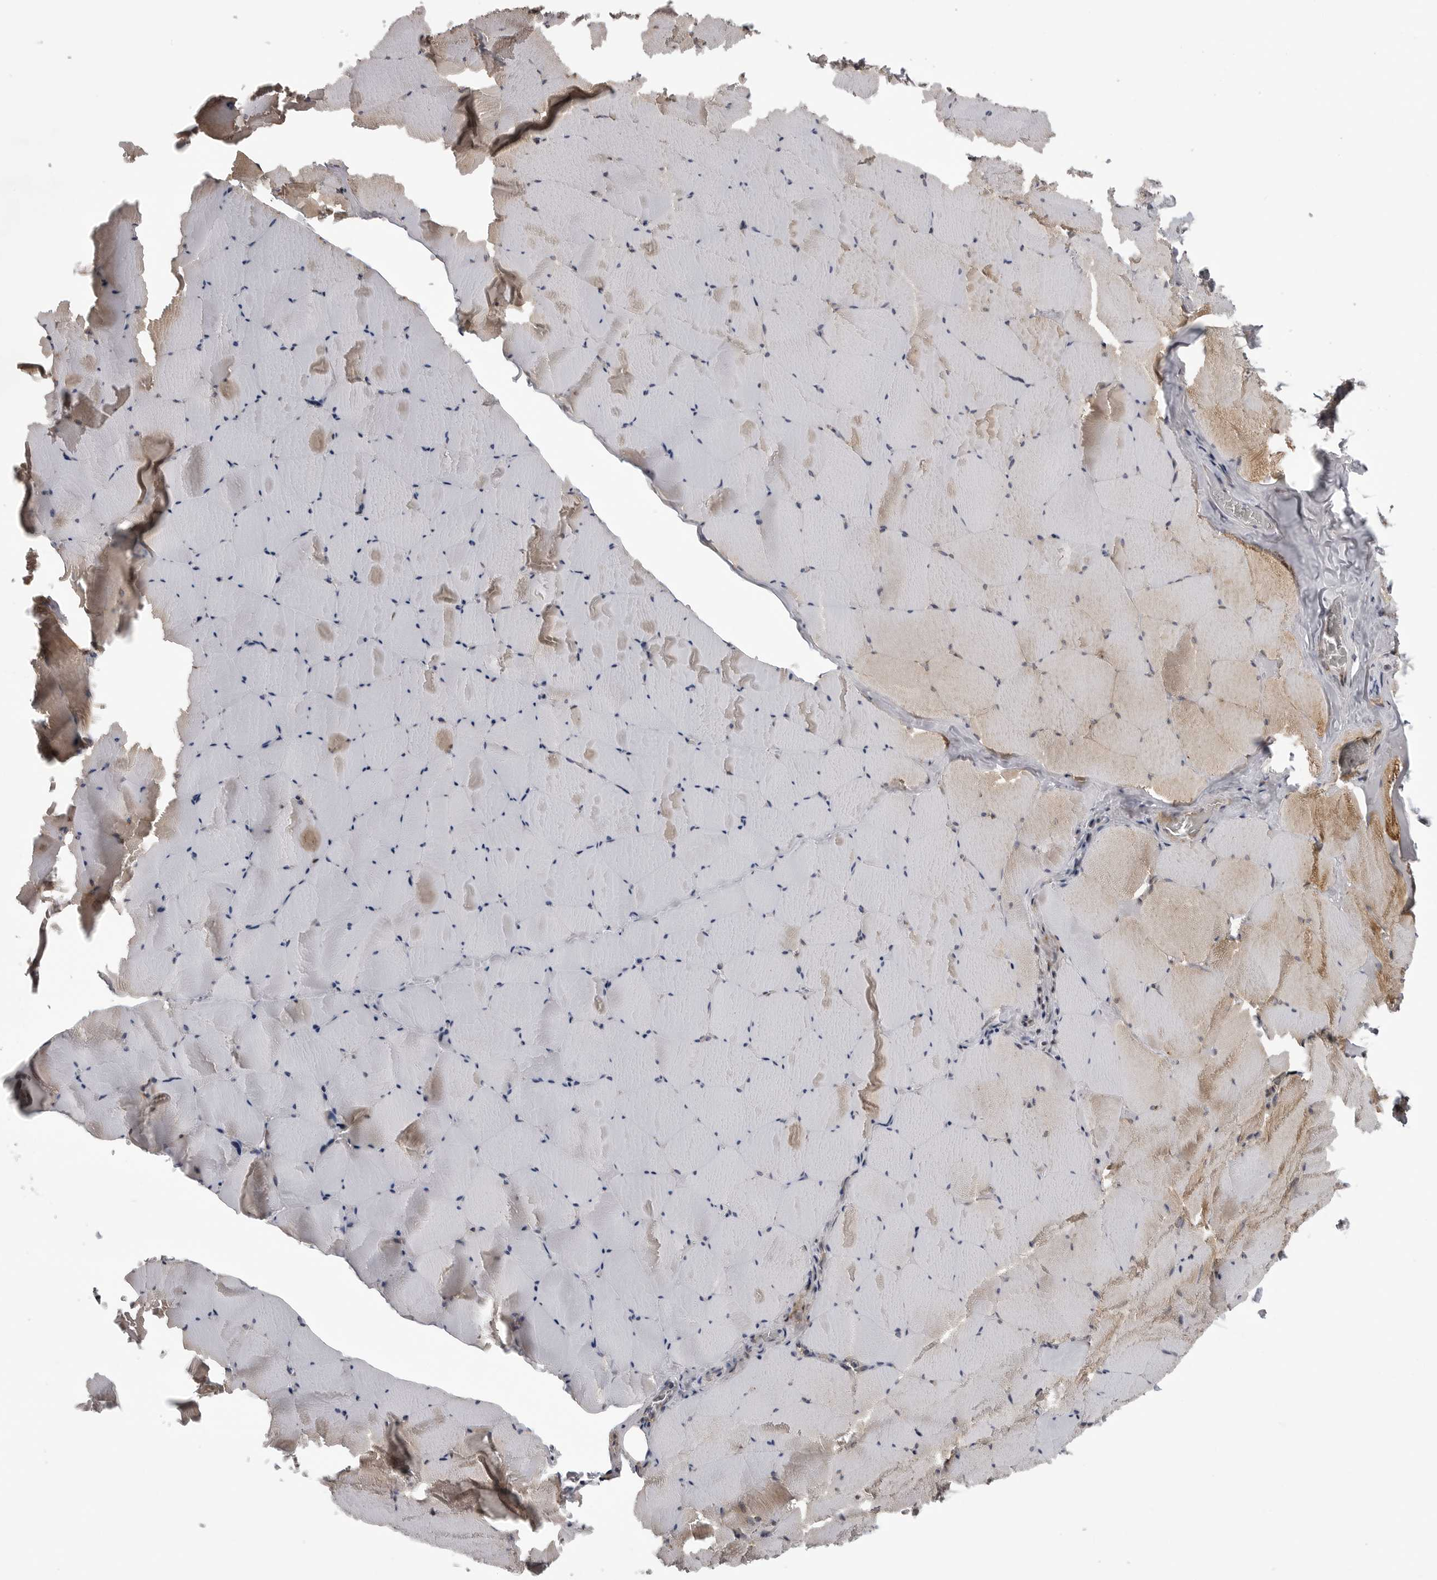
{"staining": {"intensity": "moderate", "quantity": "25%-75%", "location": "cytoplasmic/membranous"}, "tissue": "skeletal muscle", "cell_type": "Myocytes", "image_type": "normal", "snomed": [{"axis": "morphology", "description": "Normal tissue, NOS"}, {"axis": "topography", "description": "Skeletal muscle"}], "caption": "Myocytes reveal medium levels of moderate cytoplasmic/membranous positivity in approximately 25%-75% of cells in normal human skeletal muscle. Immunohistochemistry (ihc) stains the protein of interest in brown and the nuclei are stained blue.", "gene": "LRRC45", "patient": {"sex": "male", "age": 62}}